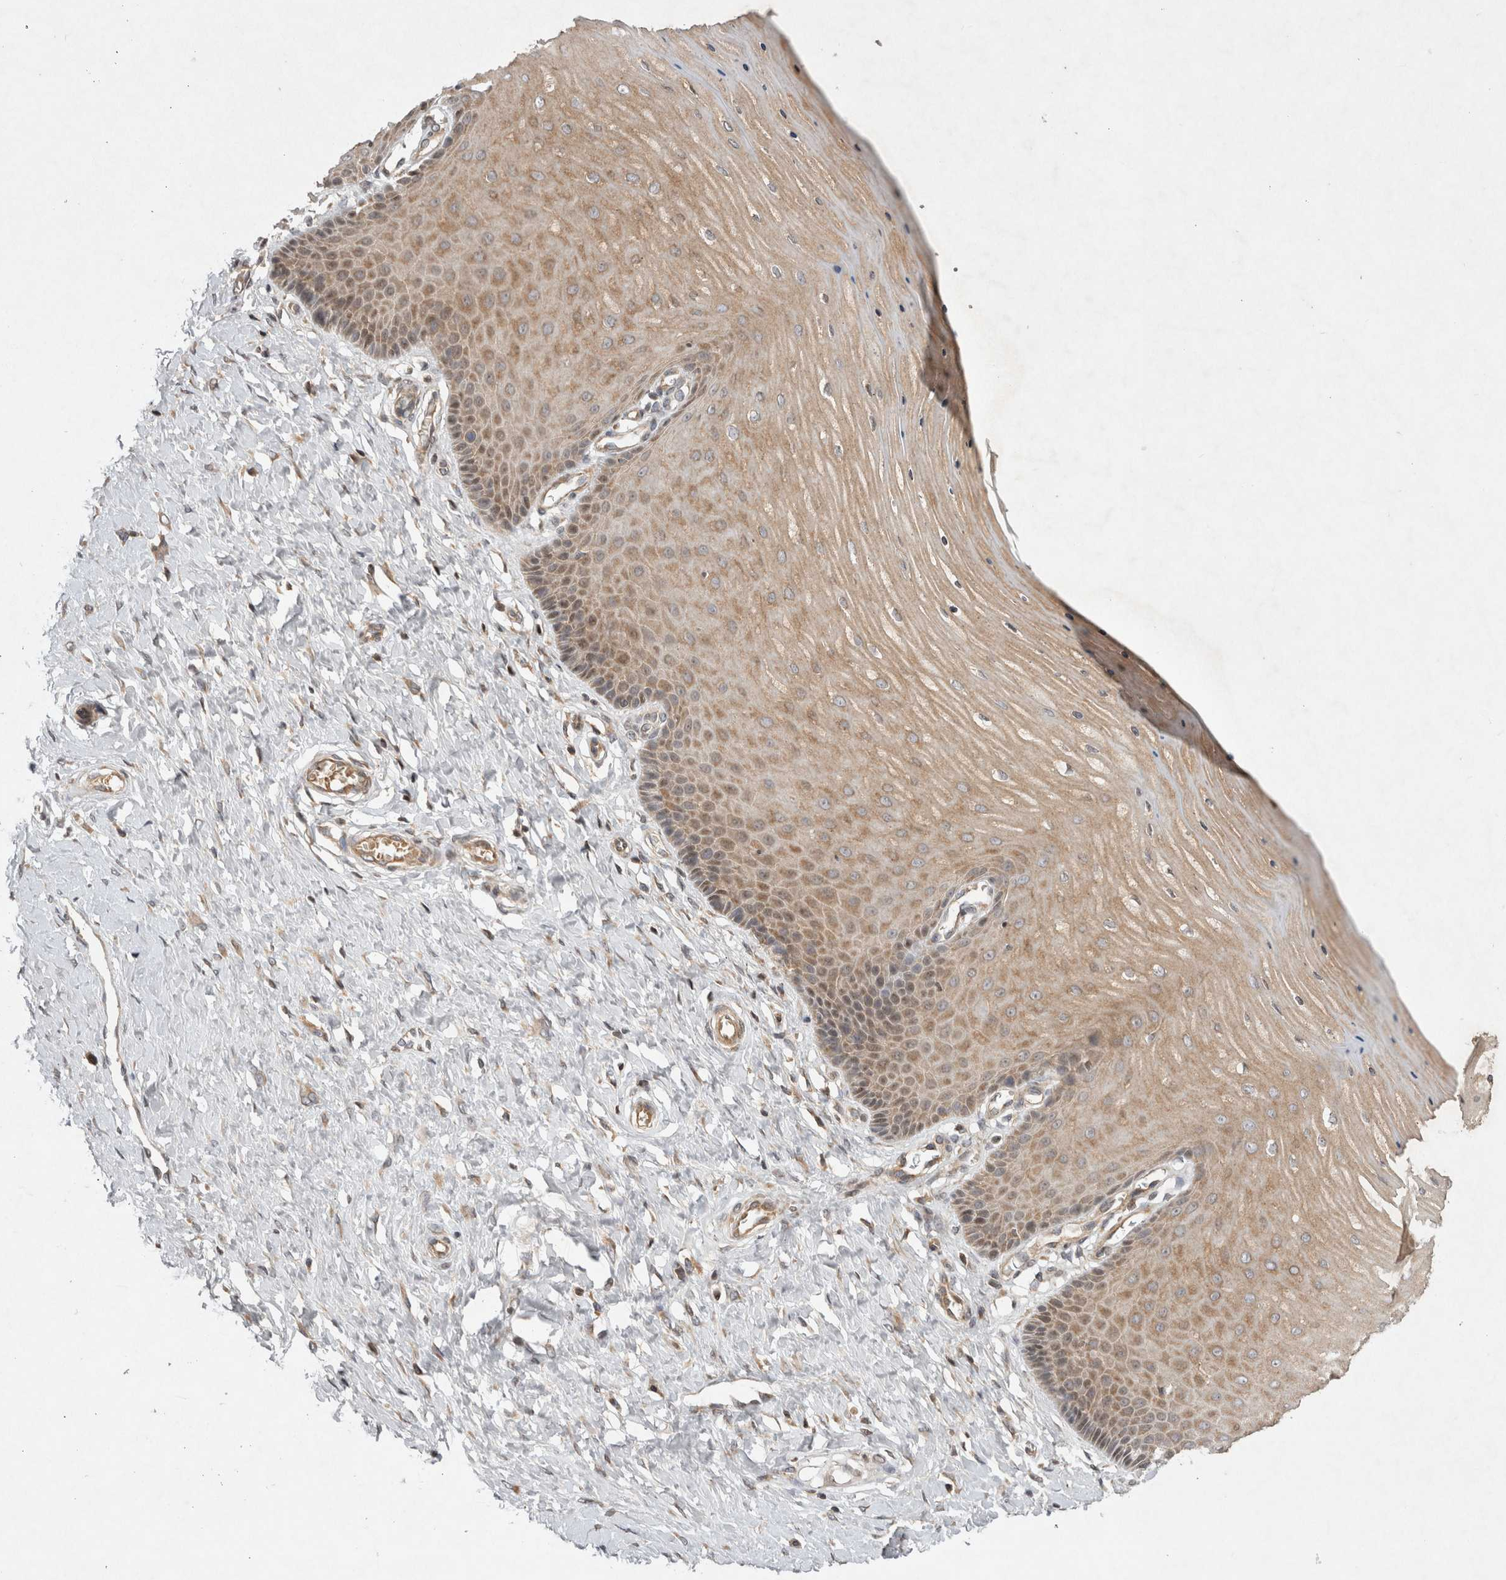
{"staining": {"intensity": "negative", "quantity": "none", "location": "none"}, "tissue": "cervix", "cell_type": "Glandular cells", "image_type": "normal", "snomed": [{"axis": "morphology", "description": "Normal tissue, NOS"}, {"axis": "topography", "description": "Cervix"}], "caption": "An IHC image of unremarkable cervix is shown. There is no staining in glandular cells of cervix.", "gene": "EIF2AK1", "patient": {"sex": "female", "age": 55}}